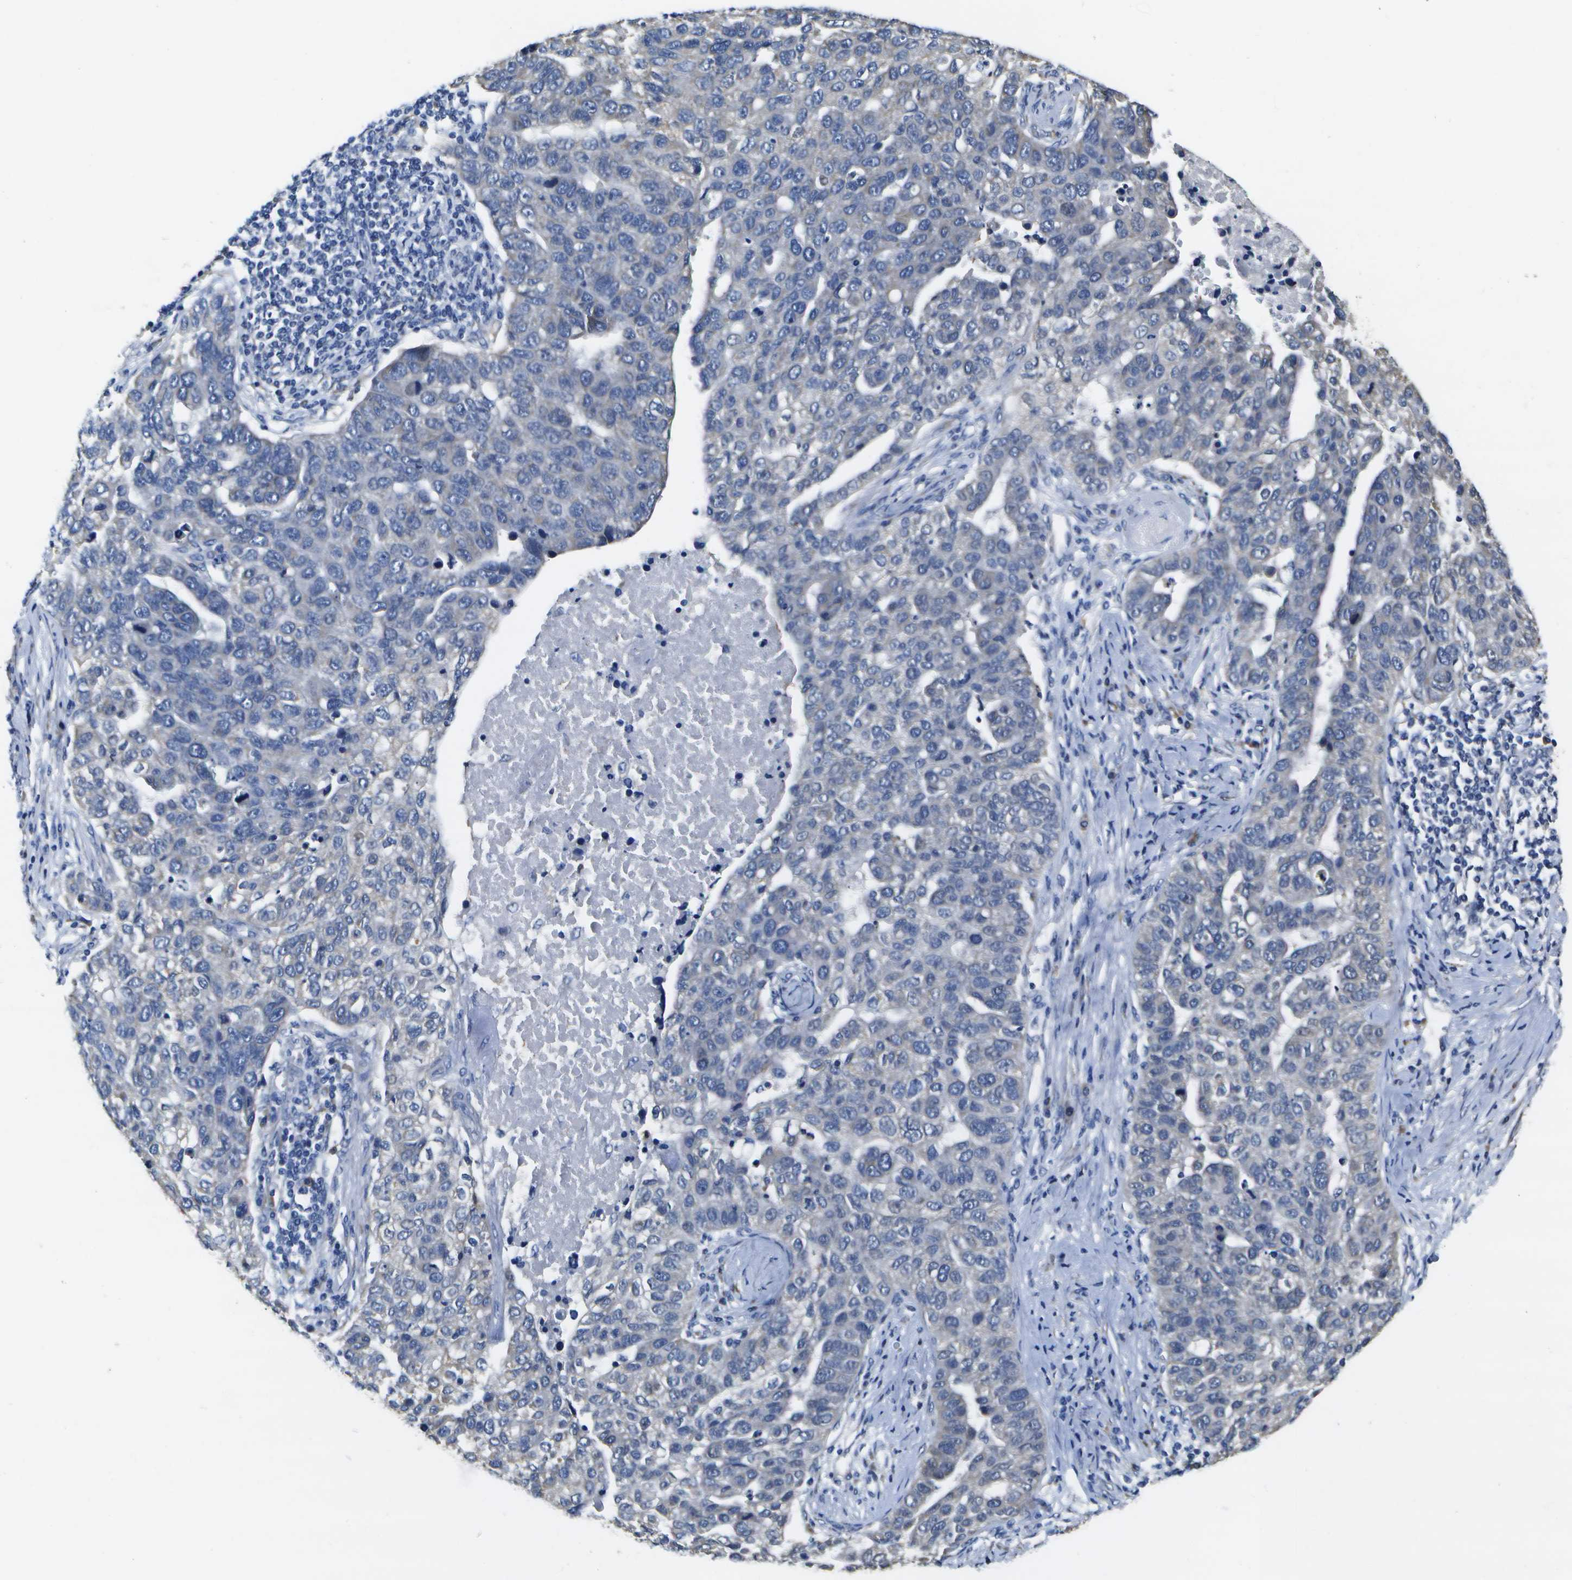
{"staining": {"intensity": "negative", "quantity": "none", "location": "none"}, "tissue": "pancreatic cancer", "cell_type": "Tumor cells", "image_type": "cancer", "snomed": [{"axis": "morphology", "description": "Adenocarcinoma, NOS"}, {"axis": "topography", "description": "Pancreas"}], "caption": "Immunohistochemistry histopathology image of pancreatic adenocarcinoma stained for a protein (brown), which displays no expression in tumor cells.", "gene": "DSE", "patient": {"sex": "female", "age": 61}}